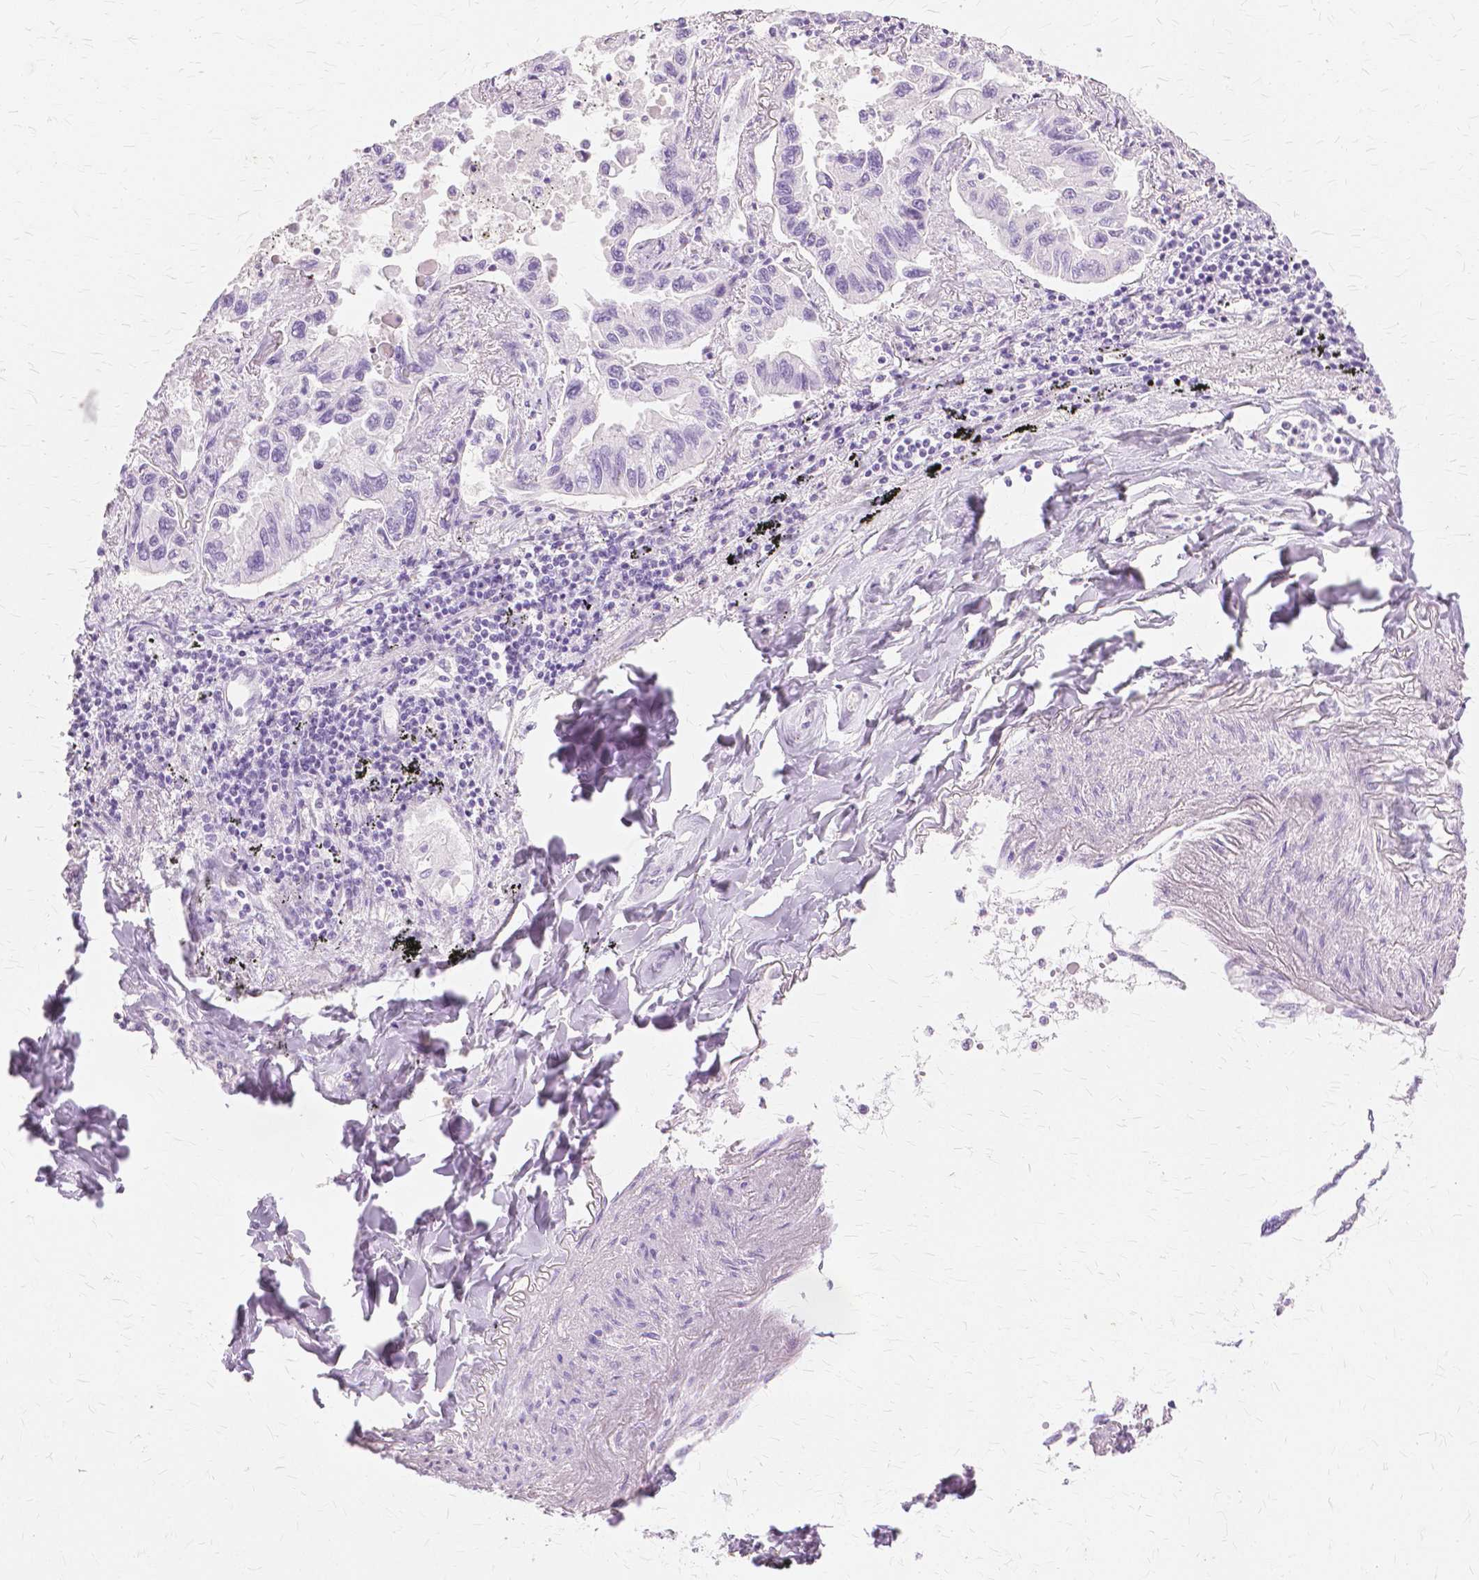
{"staining": {"intensity": "negative", "quantity": "none", "location": "none"}, "tissue": "lung cancer", "cell_type": "Tumor cells", "image_type": "cancer", "snomed": [{"axis": "morphology", "description": "Adenocarcinoma, NOS"}, {"axis": "topography", "description": "Lung"}], "caption": "Immunohistochemical staining of human adenocarcinoma (lung) exhibits no significant staining in tumor cells.", "gene": "TGM1", "patient": {"sex": "male", "age": 64}}